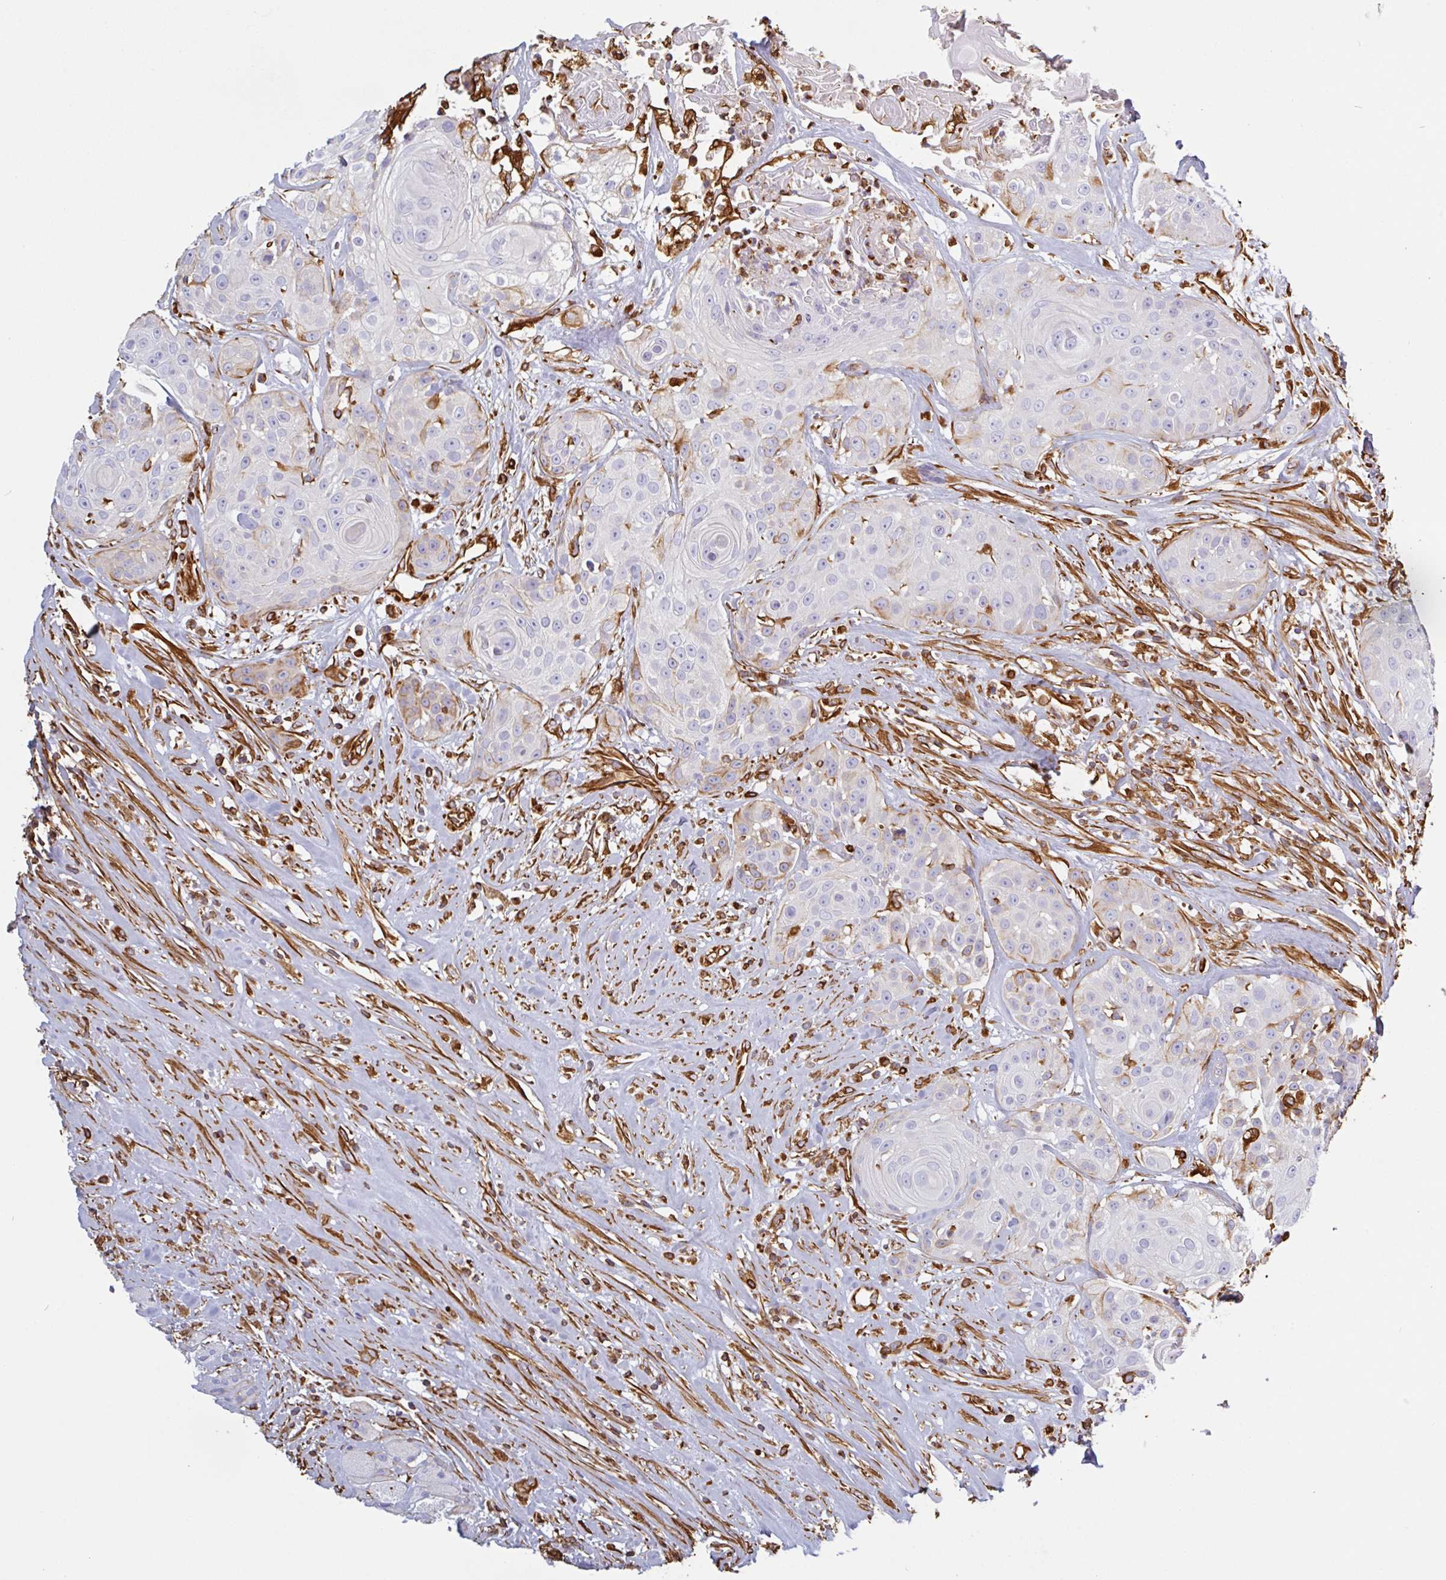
{"staining": {"intensity": "negative", "quantity": "none", "location": "none"}, "tissue": "head and neck cancer", "cell_type": "Tumor cells", "image_type": "cancer", "snomed": [{"axis": "morphology", "description": "Squamous cell carcinoma, NOS"}, {"axis": "topography", "description": "Head-Neck"}], "caption": "Immunohistochemical staining of human head and neck cancer demonstrates no significant staining in tumor cells.", "gene": "PPFIA1", "patient": {"sex": "male", "age": 83}}